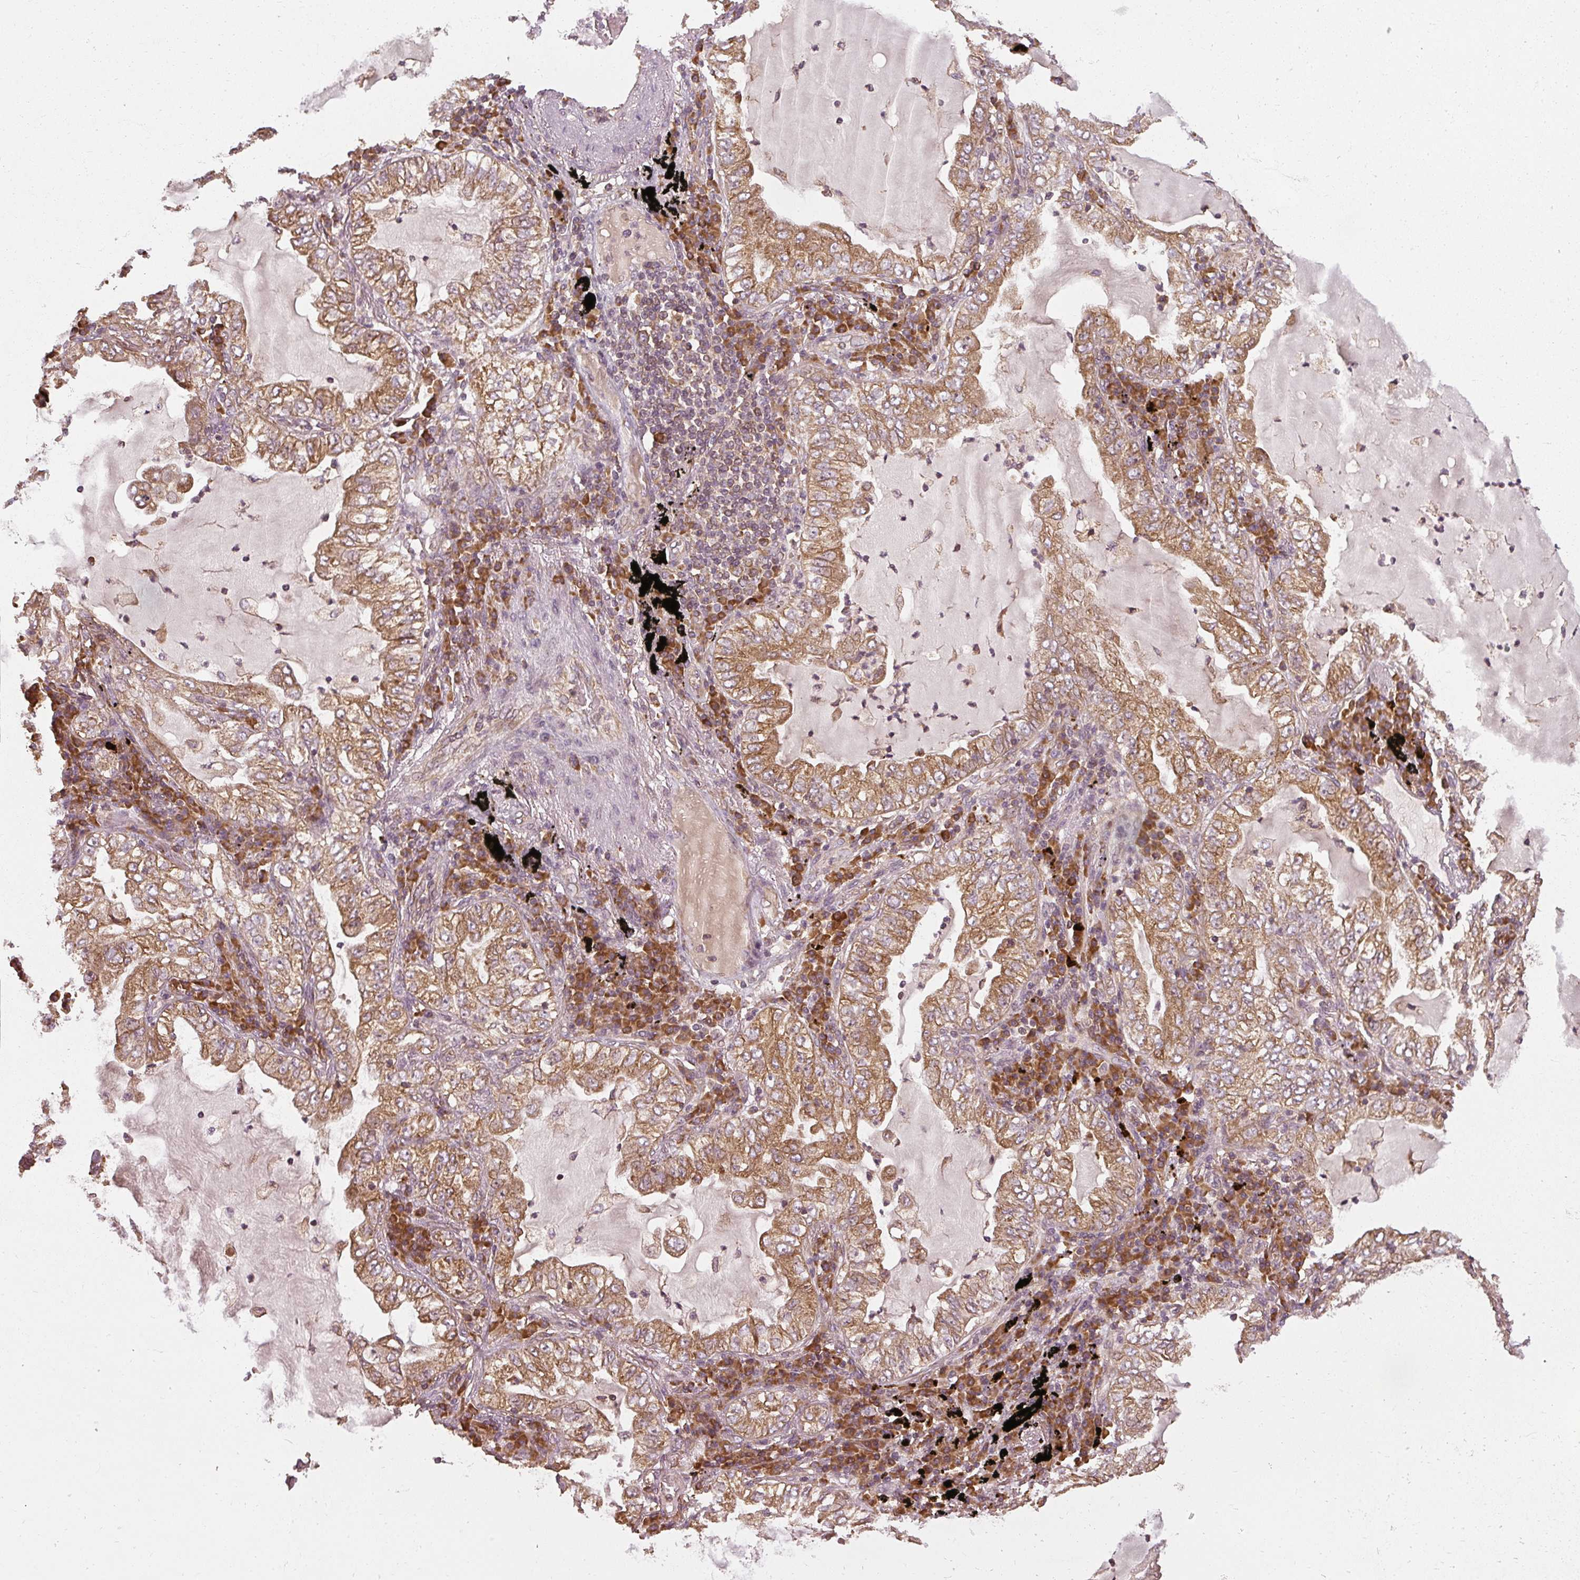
{"staining": {"intensity": "moderate", "quantity": ">75%", "location": "cytoplasmic/membranous"}, "tissue": "lung cancer", "cell_type": "Tumor cells", "image_type": "cancer", "snomed": [{"axis": "morphology", "description": "Adenocarcinoma, NOS"}, {"axis": "topography", "description": "Lung"}], "caption": "DAB (3,3'-diaminobenzidine) immunohistochemical staining of lung cancer (adenocarcinoma) exhibits moderate cytoplasmic/membranous protein positivity in about >75% of tumor cells. Nuclei are stained in blue.", "gene": "RPL24", "patient": {"sex": "female", "age": 73}}